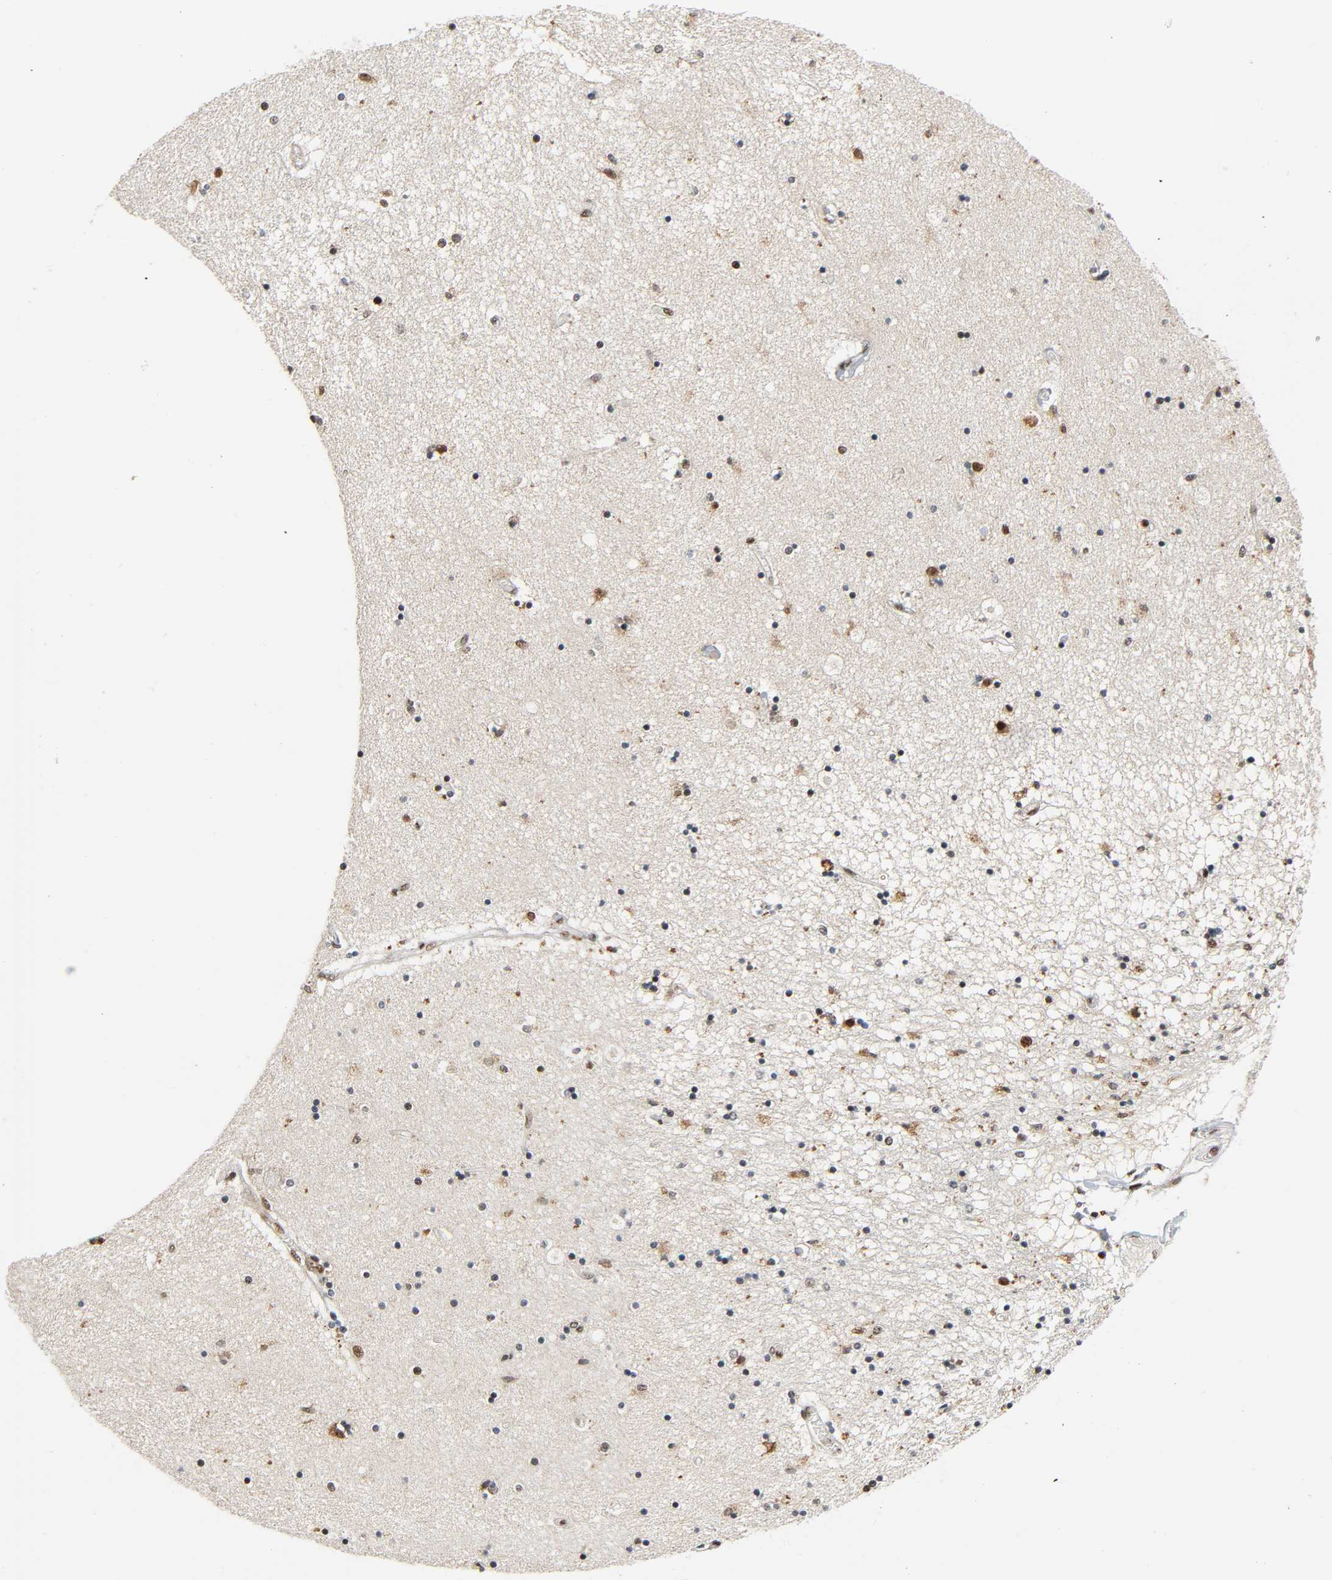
{"staining": {"intensity": "strong", "quantity": "25%-75%", "location": "nuclear"}, "tissue": "hippocampus", "cell_type": "Glial cells", "image_type": "normal", "snomed": [{"axis": "morphology", "description": "Normal tissue, NOS"}, {"axis": "topography", "description": "Hippocampus"}], "caption": "Protein expression analysis of normal hippocampus displays strong nuclear expression in about 25%-75% of glial cells.", "gene": "CDK9", "patient": {"sex": "female", "age": 54}}